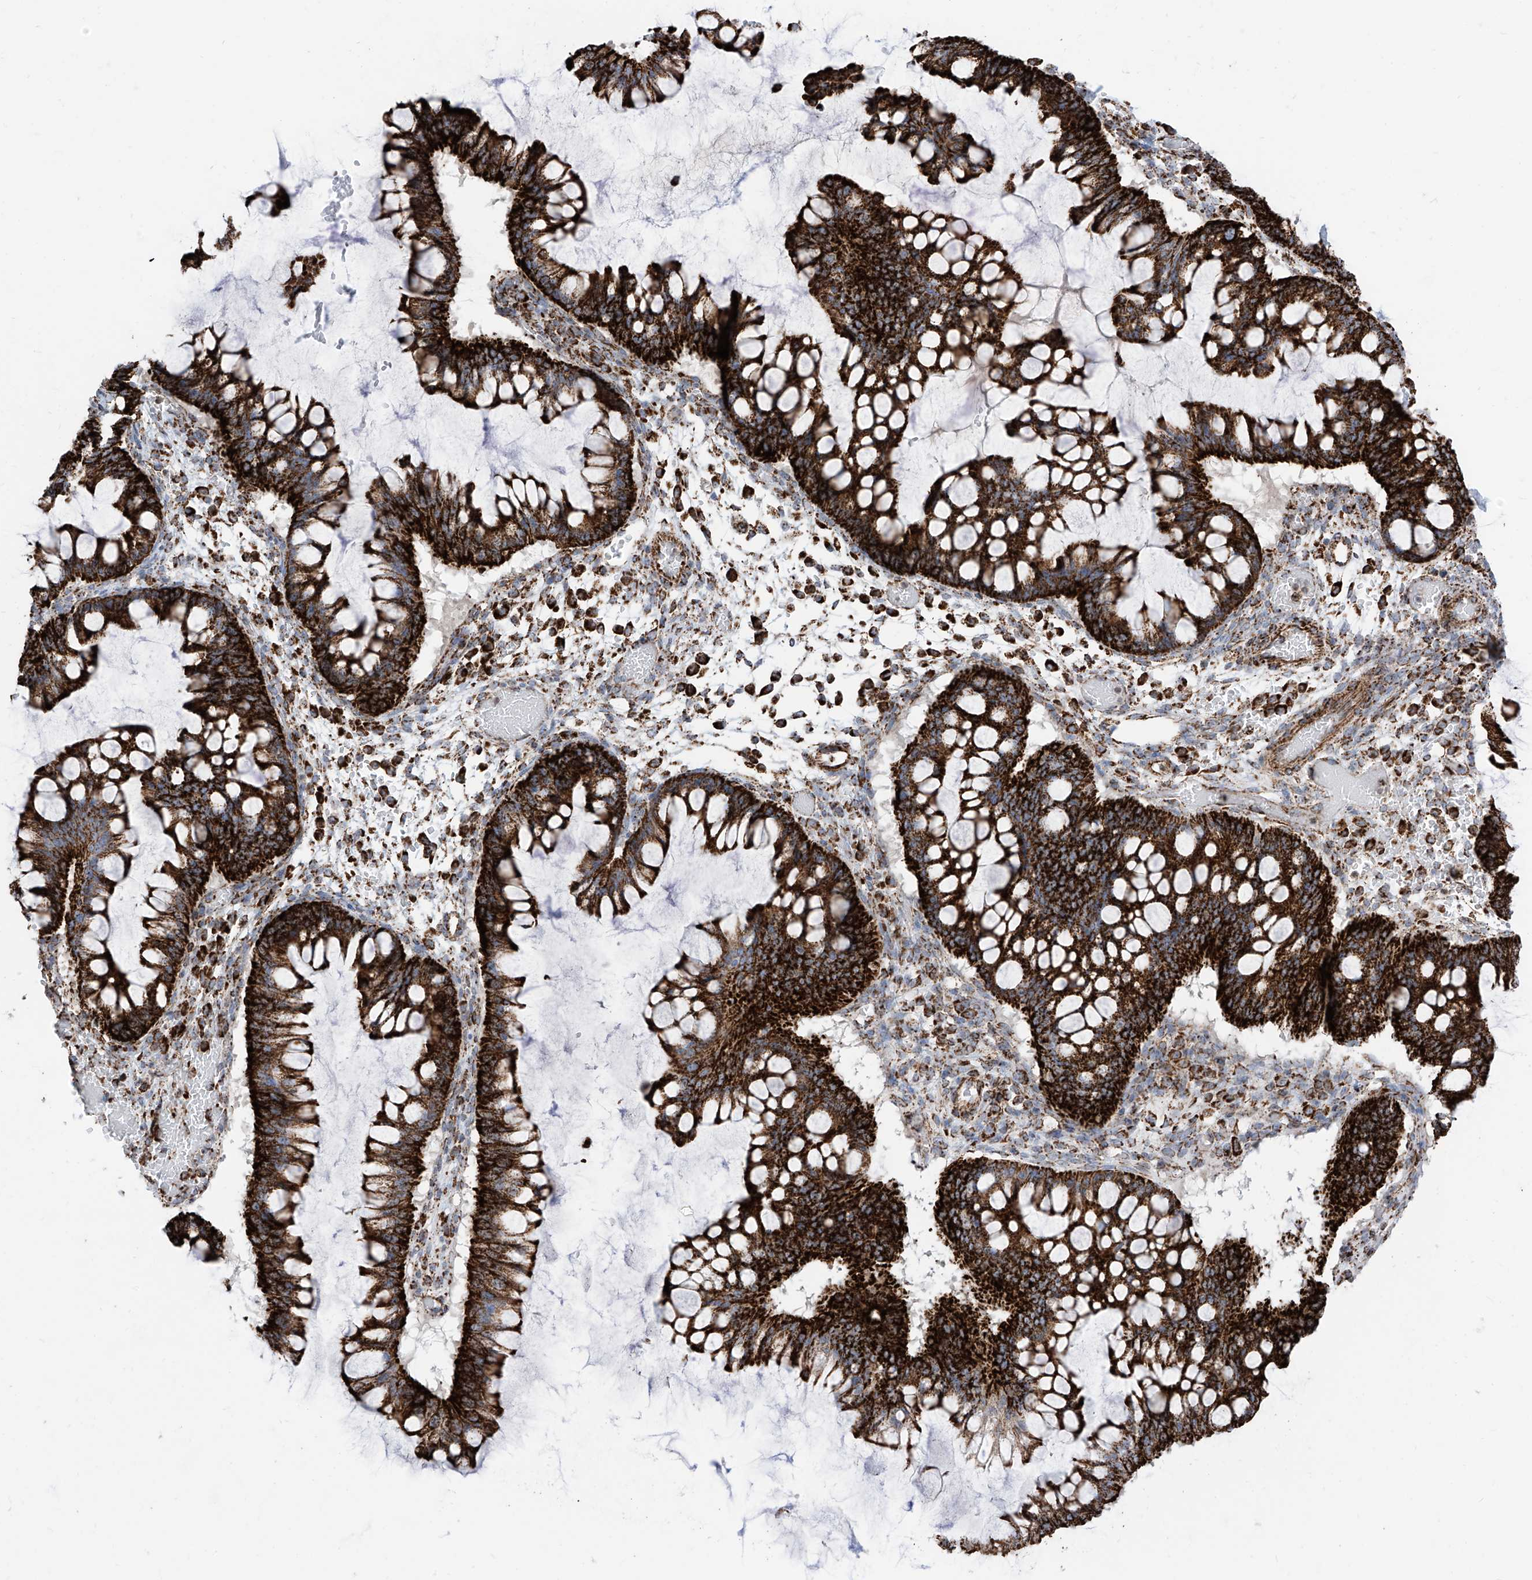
{"staining": {"intensity": "strong", "quantity": ">75%", "location": "cytoplasmic/membranous"}, "tissue": "ovarian cancer", "cell_type": "Tumor cells", "image_type": "cancer", "snomed": [{"axis": "morphology", "description": "Cystadenocarcinoma, mucinous, NOS"}, {"axis": "topography", "description": "Ovary"}], "caption": "Ovarian cancer tissue shows strong cytoplasmic/membranous staining in about >75% of tumor cells The staining was performed using DAB (3,3'-diaminobenzidine), with brown indicating positive protein expression. Nuclei are stained blue with hematoxylin.", "gene": "COX5B", "patient": {"sex": "female", "age": 73}}